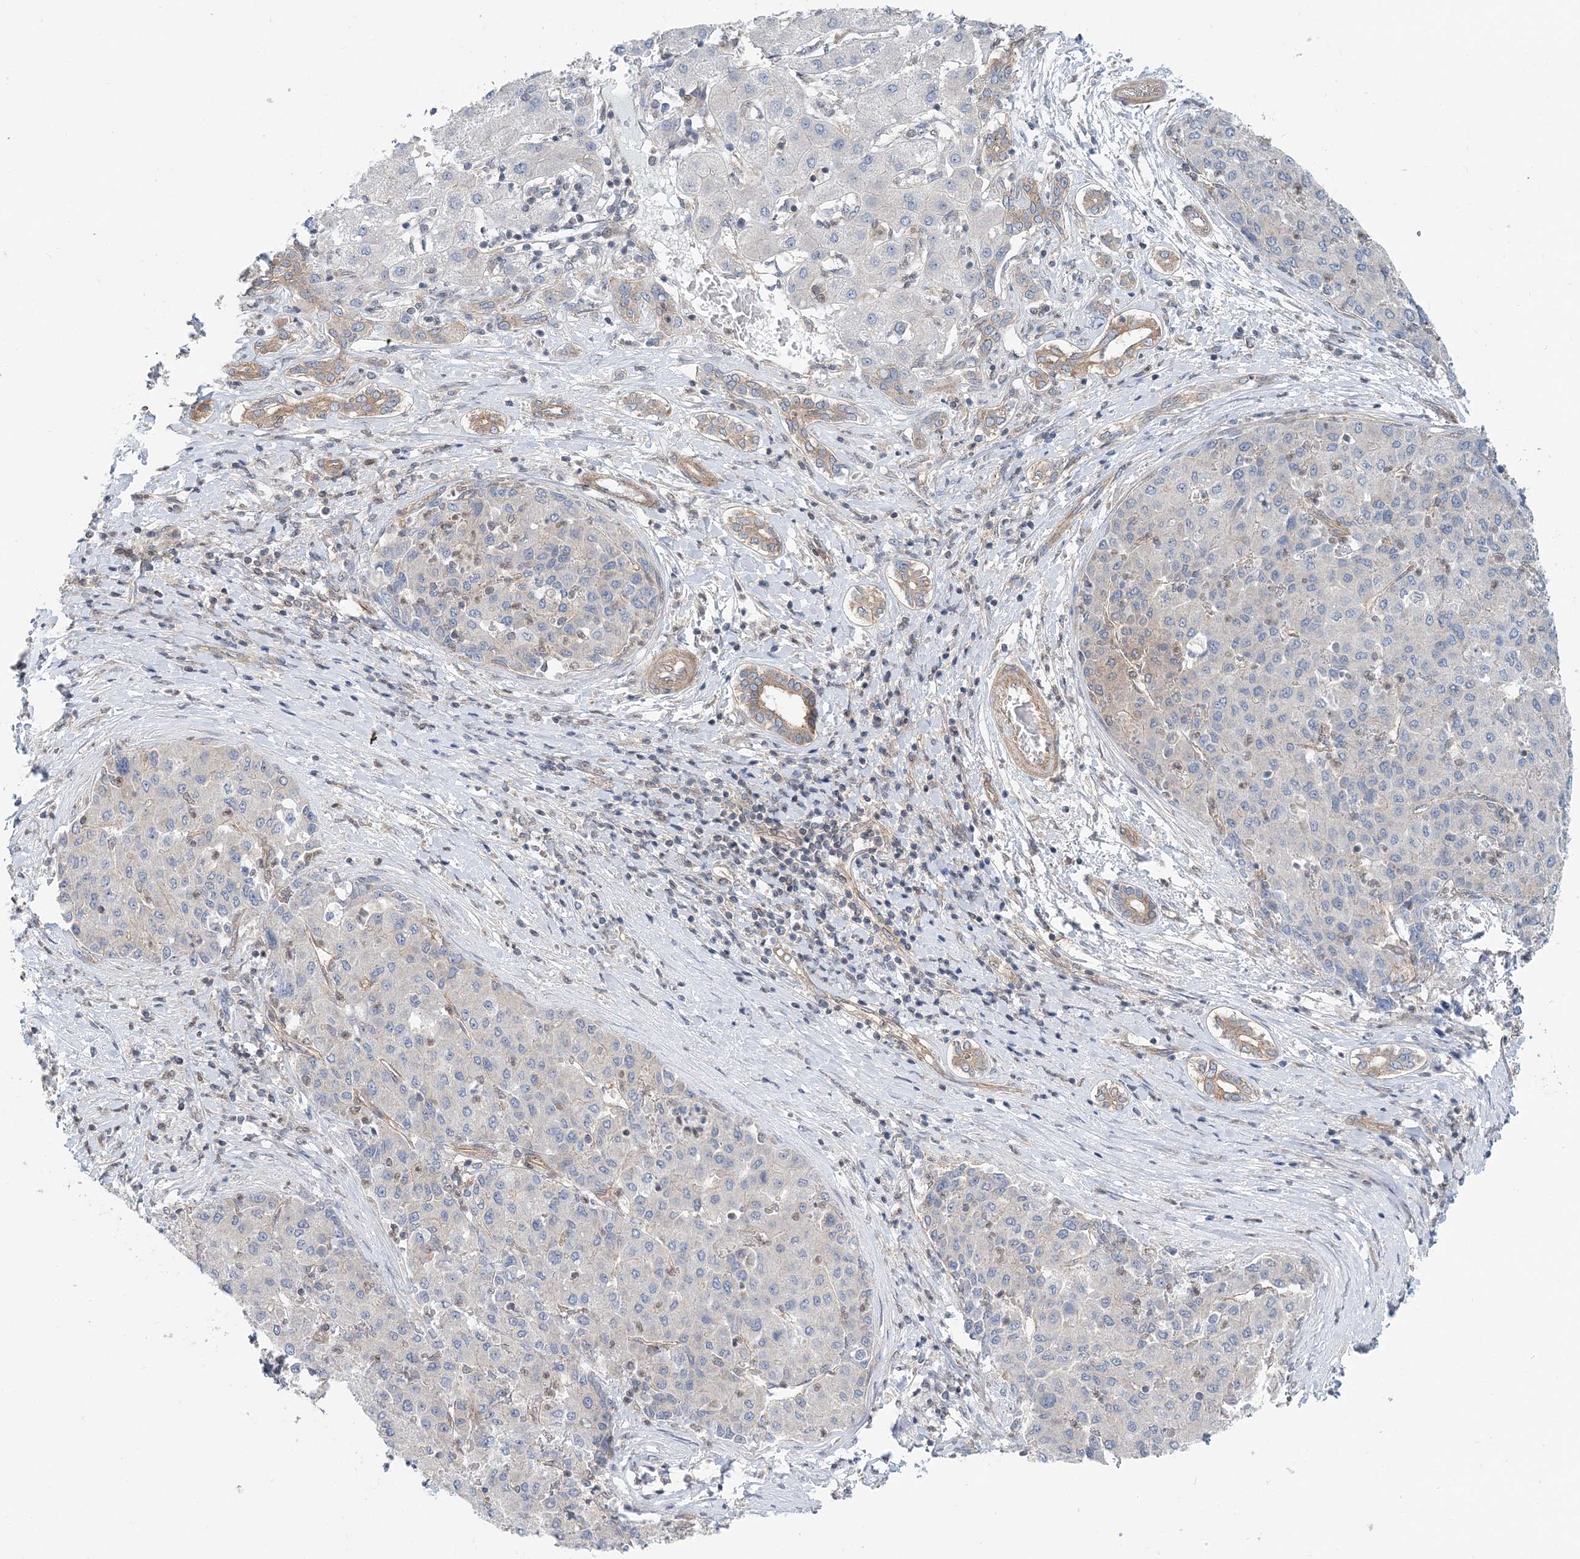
{"staining": {"intensity": "negative", "quantity": "none", "location": "none"}, "tissue": "liver cancer", "cell_type": "Tumor cells", "image_type": "cancer", "snomed": [{"axis": "morphology", "description": "Carcinoma, Hepatocellular, NOS"}, {"axis": "topography", "description": "Liver"}], "caption": "IHC of human liver hepatocellular carcinoma displays no positivity in tumor cells.", "gene": "MOB4", "patient": {"sex": "male", "age": 65}}